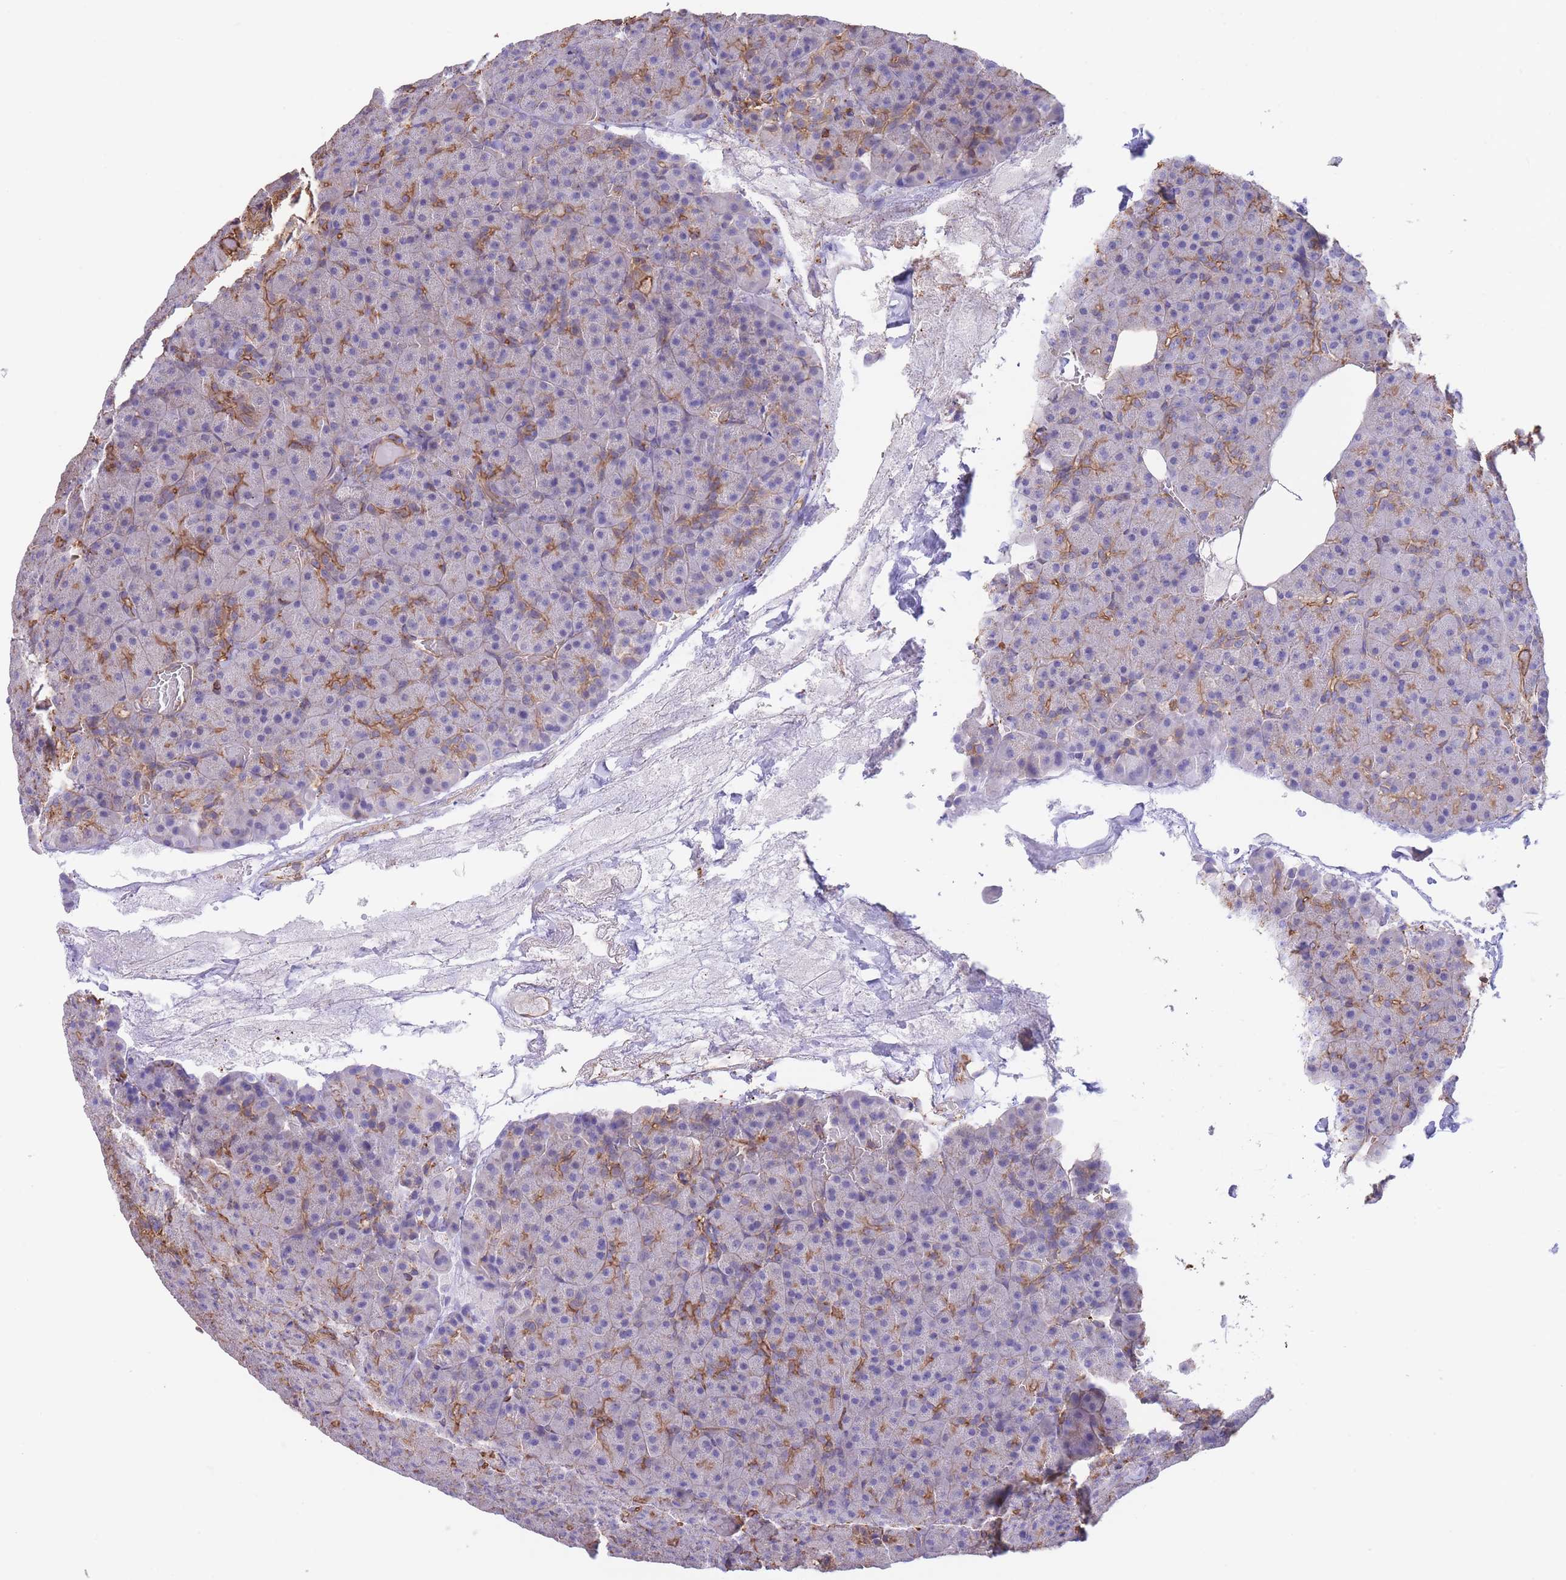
{"staining": {"intensity": "strong", "quantity": "<25%", "location": "cytoplasmic/membranous"}, "tissue": "pancreas", "cell_type": "Exocrine glandular cells", "image_type": "normal", "snomed": [{"axis": "morphology", "description": "Normal tissue, NOS"}, {"axis": "topography", "description": "Pancreas"}], "caption": "Exocrine glandular cells demonstrate medium levels of strong cytoplasmic/membranous positivity in approximately <25% of cells in unremarkable pancreas.", "gene": "LRRN4CL", "patient": {"sex": "female", "age": 74}}